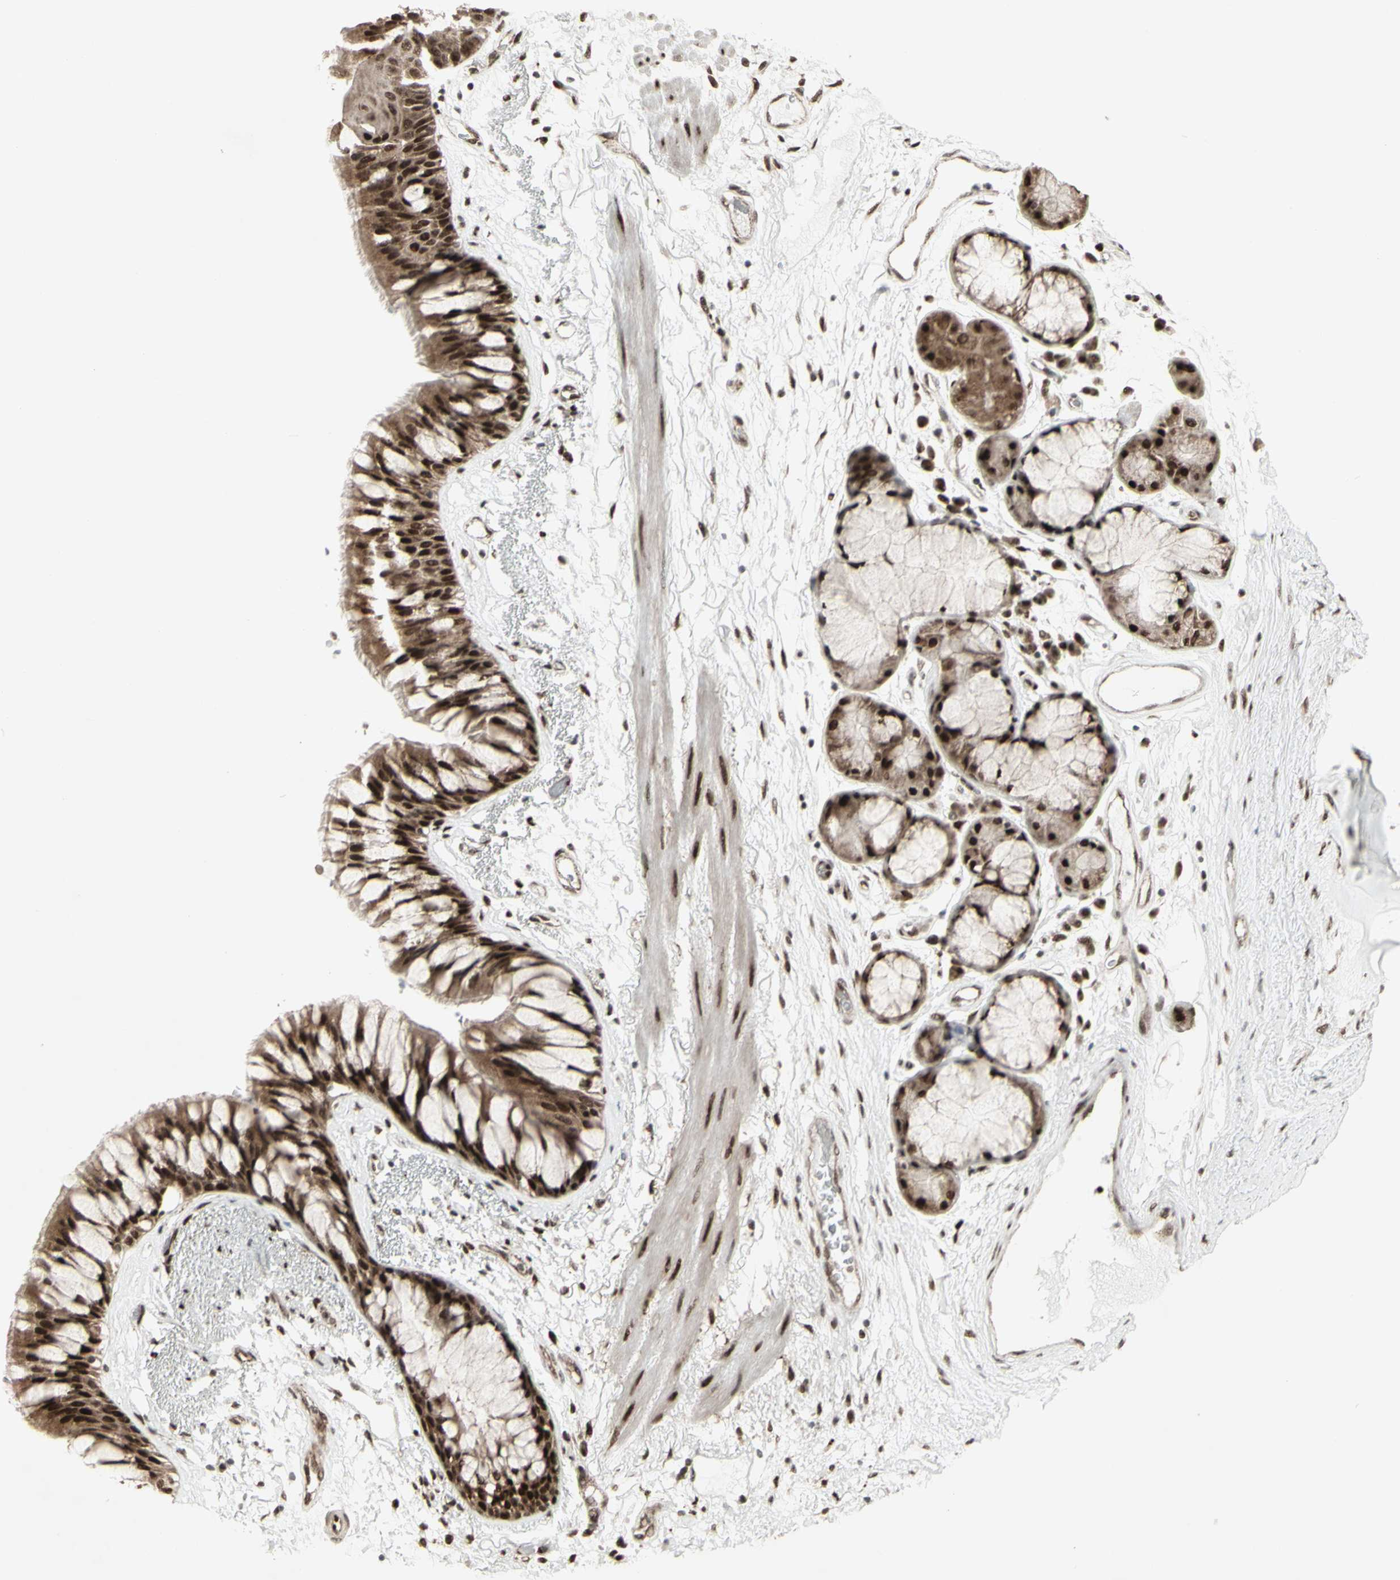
{"staining": {"intensity": "strong", "quantity": ">75%", "location": "cytoplasmic/membranous,nuclear"}, "tissue": "bronchus", "cell_type": "Respiratory epithelial cells", "image_type": "normal", "snomed": [{"axis": "morphology", "description": "Normal tissue, NOS"}, {"axis": "topography", "description": "Bronchus"}], "caption": "Immunohistochemistry (IHC) image of normal bronchus: human bronchus stained using immunohistochemistry (IHC) demonstrates high levels of strong protein expression localized specifically in the cytoplasmic/membranous,nuclear of respiratory epithelial cells, appearing as a cytoplasmic/membranous,nuclear brown color.", "gene": "CBX1", "patient": {"sex": "male", "age": 66}}